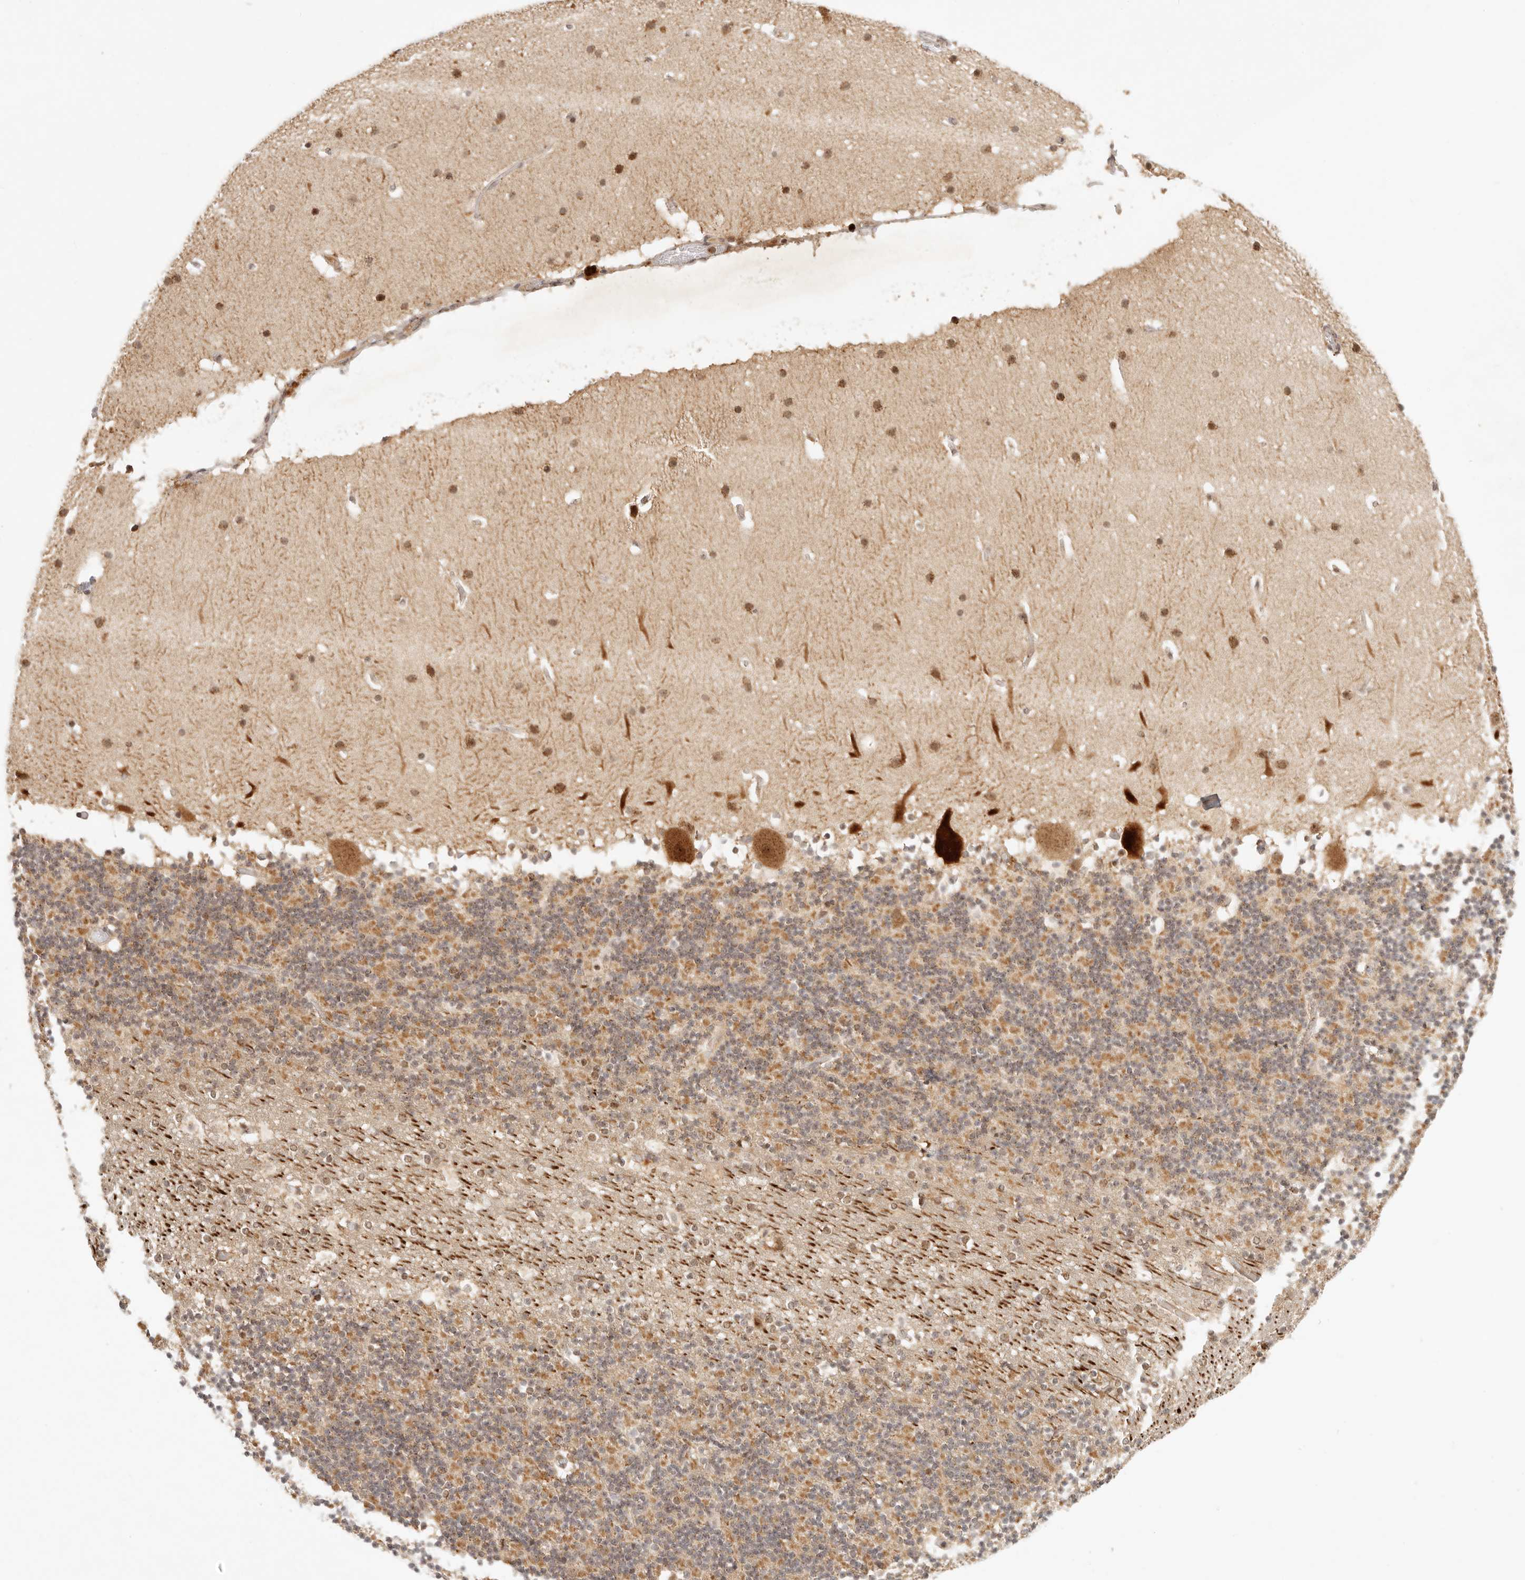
{"staining": {"intensity": "moderate", "quantity": "25%-75%", "location": "cytoplasmic/membranous,nuclear"}, "tissue": "cerebellum", "cell_type": "Cells in granular layer", "image_type": "normal", "snomed": [{"axis": "morphology", "description": "Normal tissue, NOS"}, {"axis": "topography", "description": "Cerebellum"}], "caption": "This photomicrograph displays immunohistochemistry (IHC) staining of benign cerebellum, with medium moderate cytoplasmic/membranous,nuclear expression in about 25%-75% of cells in granular layer.", "gene": "INTS11", "patient": {"sex": "male", "age": 57}}